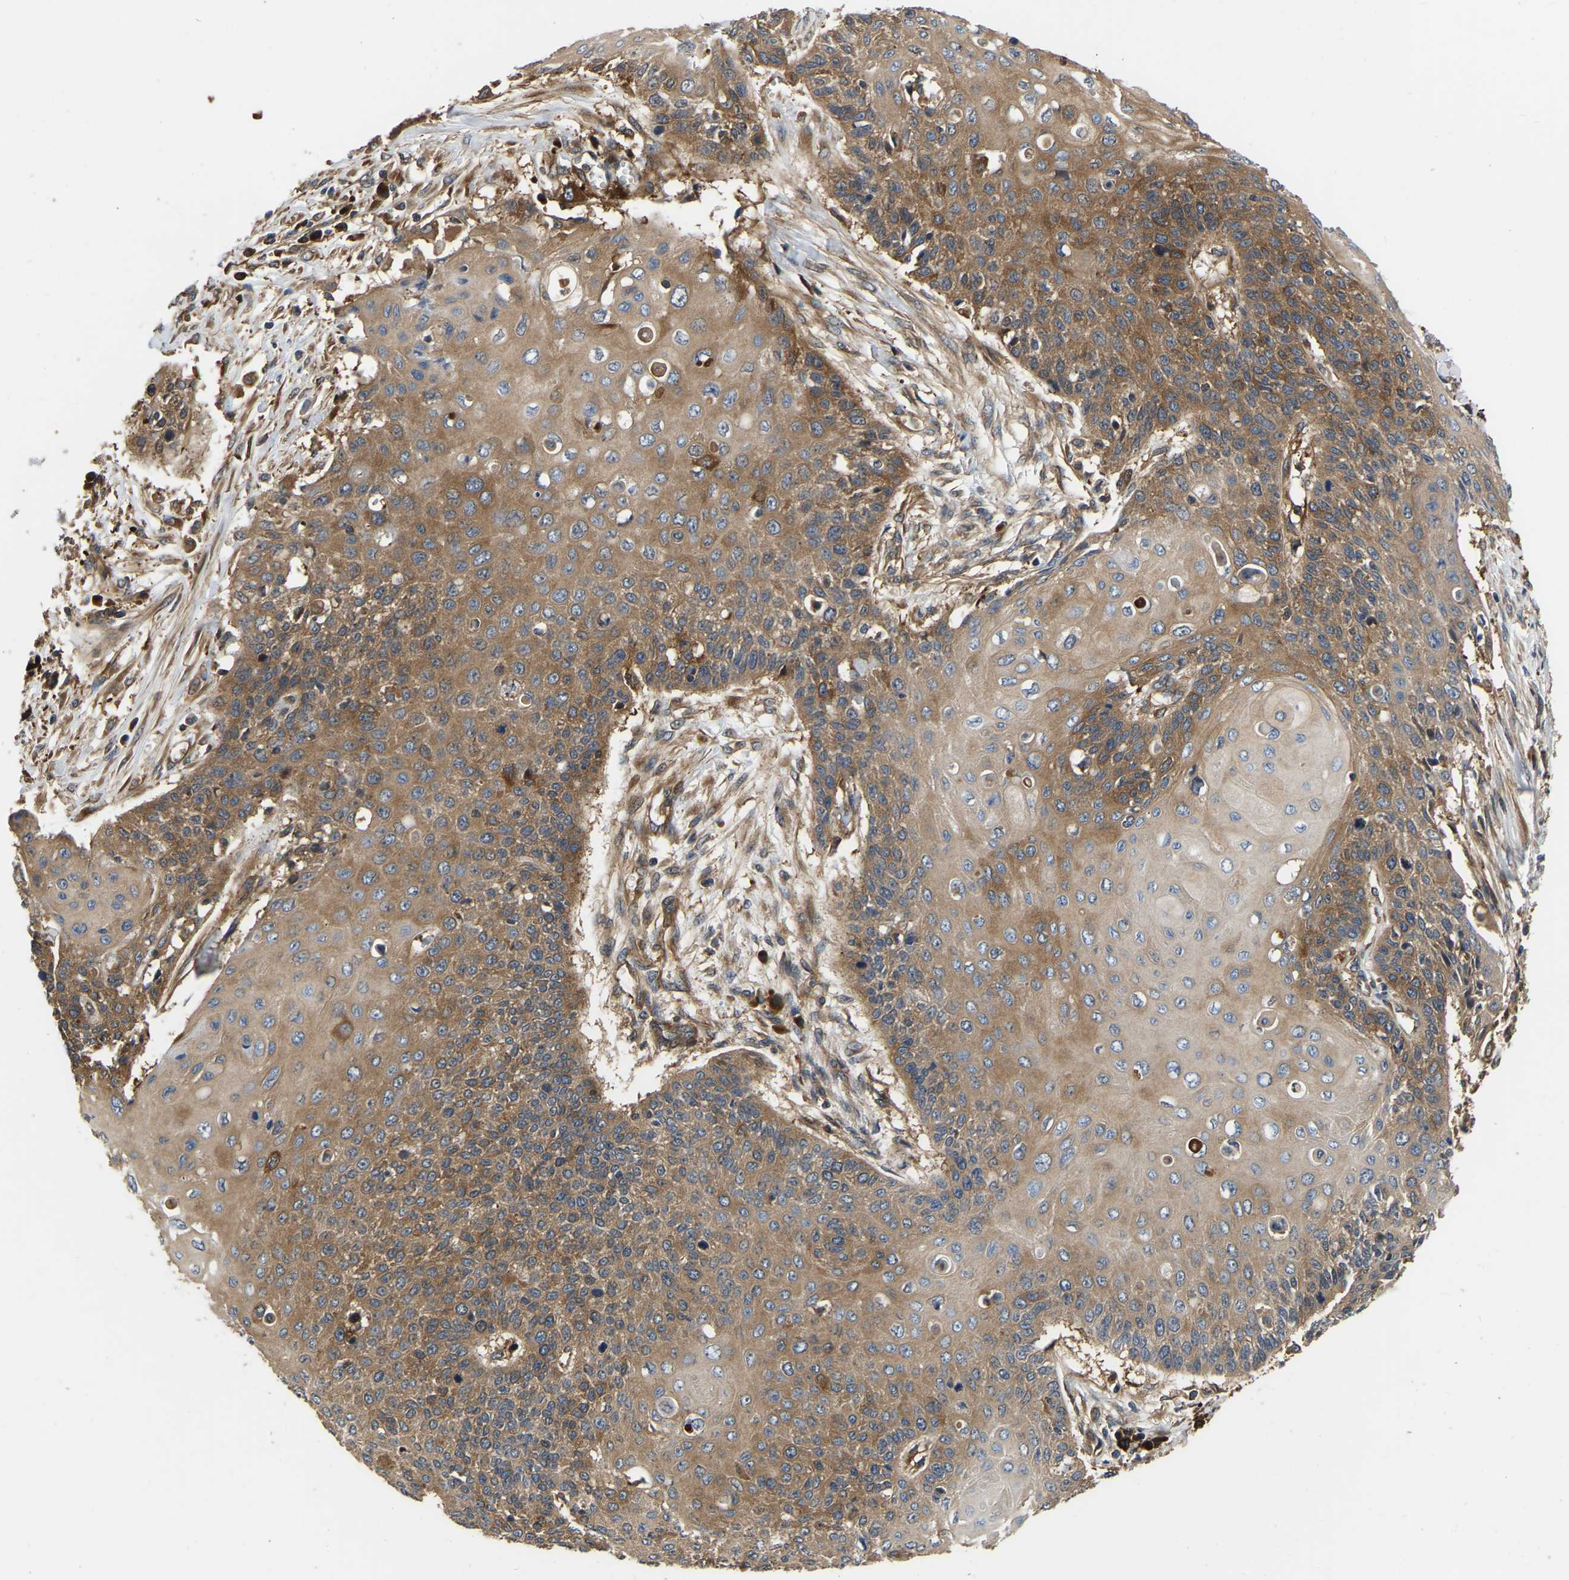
{"staining": {"intensity": "moderate", "quantity": ">75%", "location": "cytoplasmic/membranous"}, "tissue": "cervical cancer", "cell_type": "Tumor cells", "image_type": "cancer", "snomed": [{"axis": "morphology", "description": "Squamous cell carcinoma, NOS"}, {"axis": "topography", "description": "Cervix"}], "caption": "Cervical squamous cell carcinoma was stained to show a protein in brown. There is medium levels of moderate cytoplasmic/membranous expression in approximately >75% of tumor cells.", "gene": "GARS1", "patient": {"sex": "female", "age": 39}}